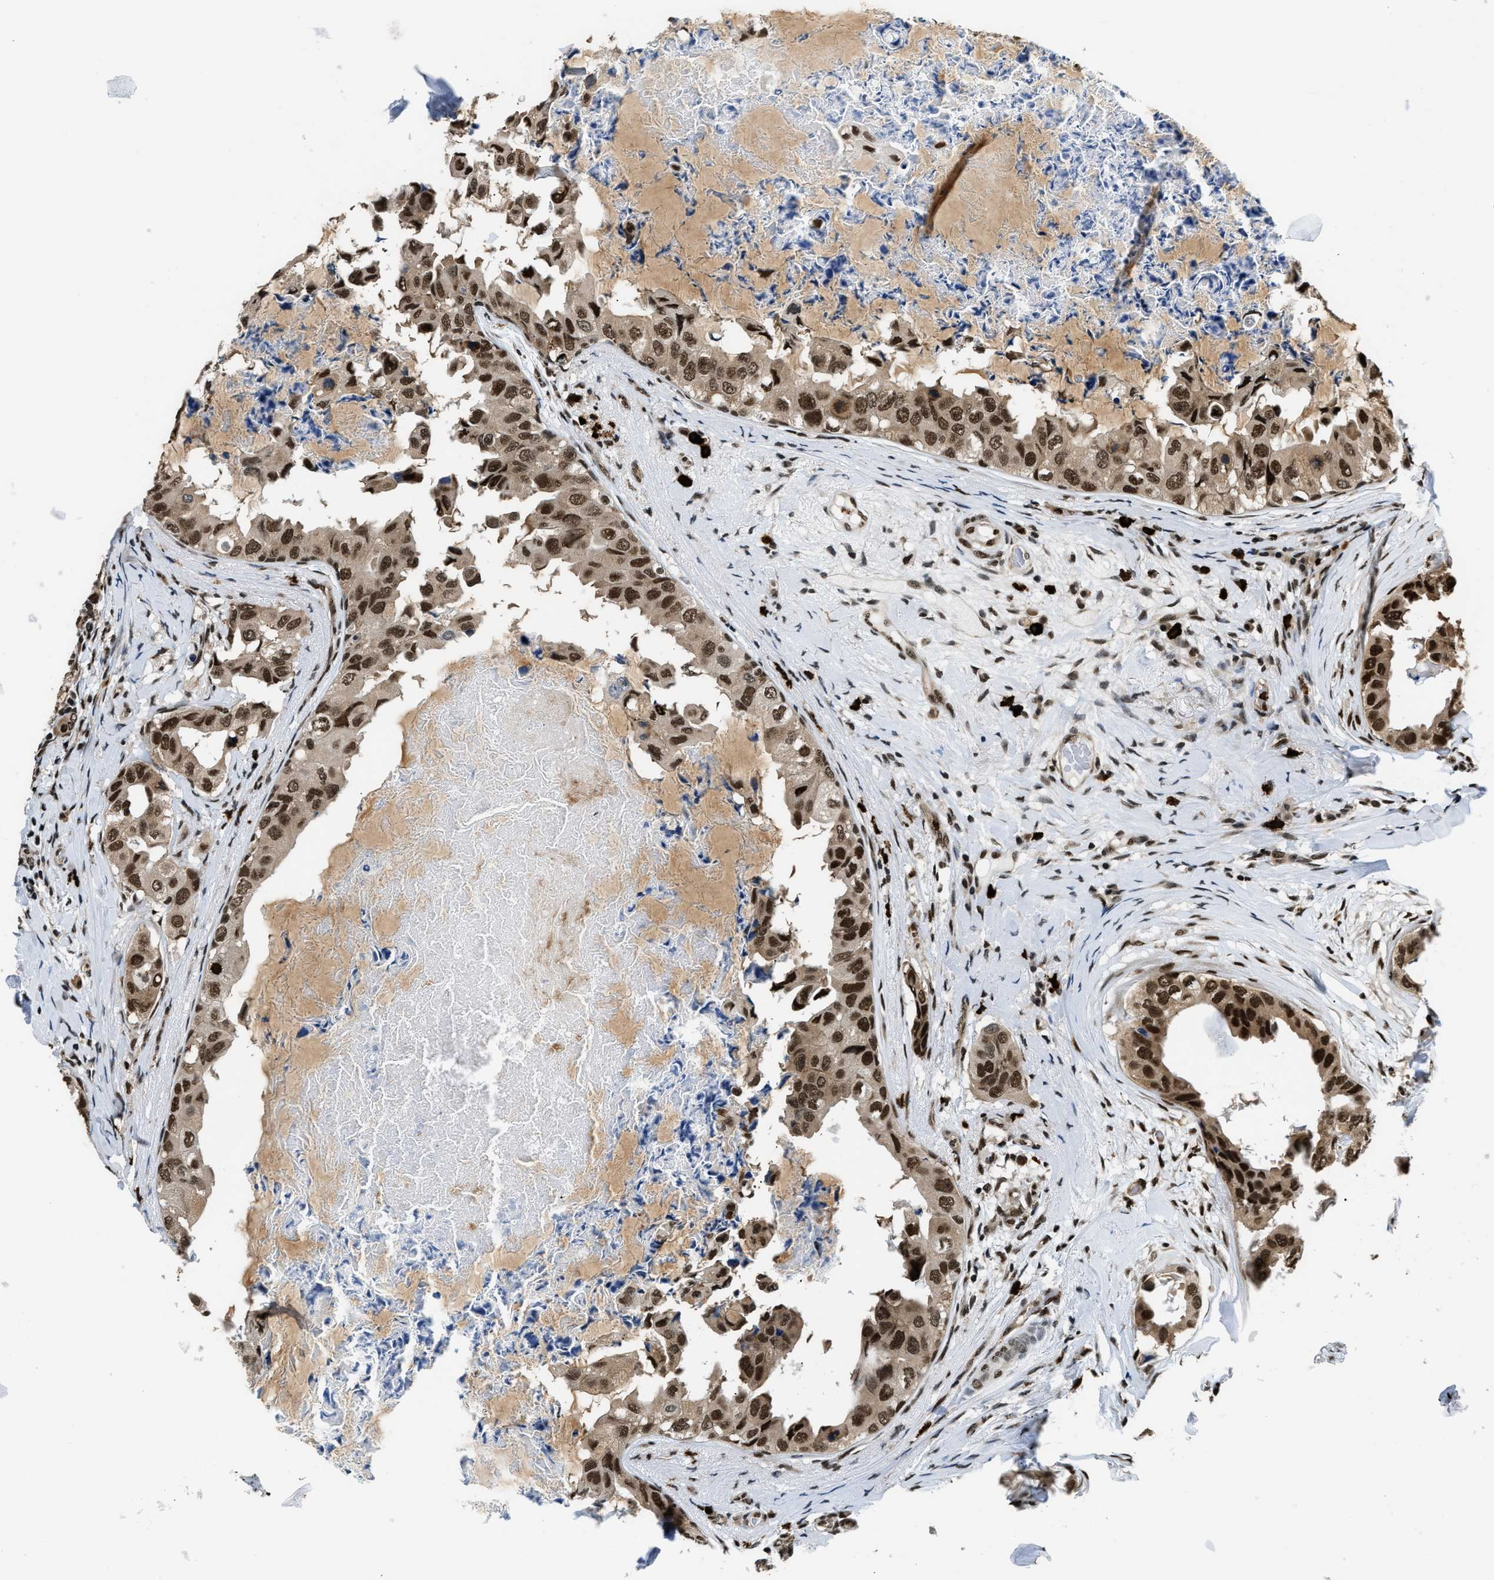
{"staining": {"intensity": "strong", "quantity": ">75%", "location": "cytoplasmic/membranous,nuclear"}, "tissue": "breast cancer", "cell_type": "Tumor cells", "image_type": "cancer", "snomed": [{"axis": "morphology", "description": "Normal tissue, NOS"}, {"axis": "morphology", "description": "Duct carcinoma"}, {"axis": "topography", "description": "Breast"}], "caption": "A high-resolution photomicrograph shows IHC staining of breast invasive ductal carcinoma, which displays strong cytoplasmic/membranous and nuclear staining in about >75% of tumor cells.", "gene": "CCNDBP1", "patient": {"sex": "female", "age": 40}}